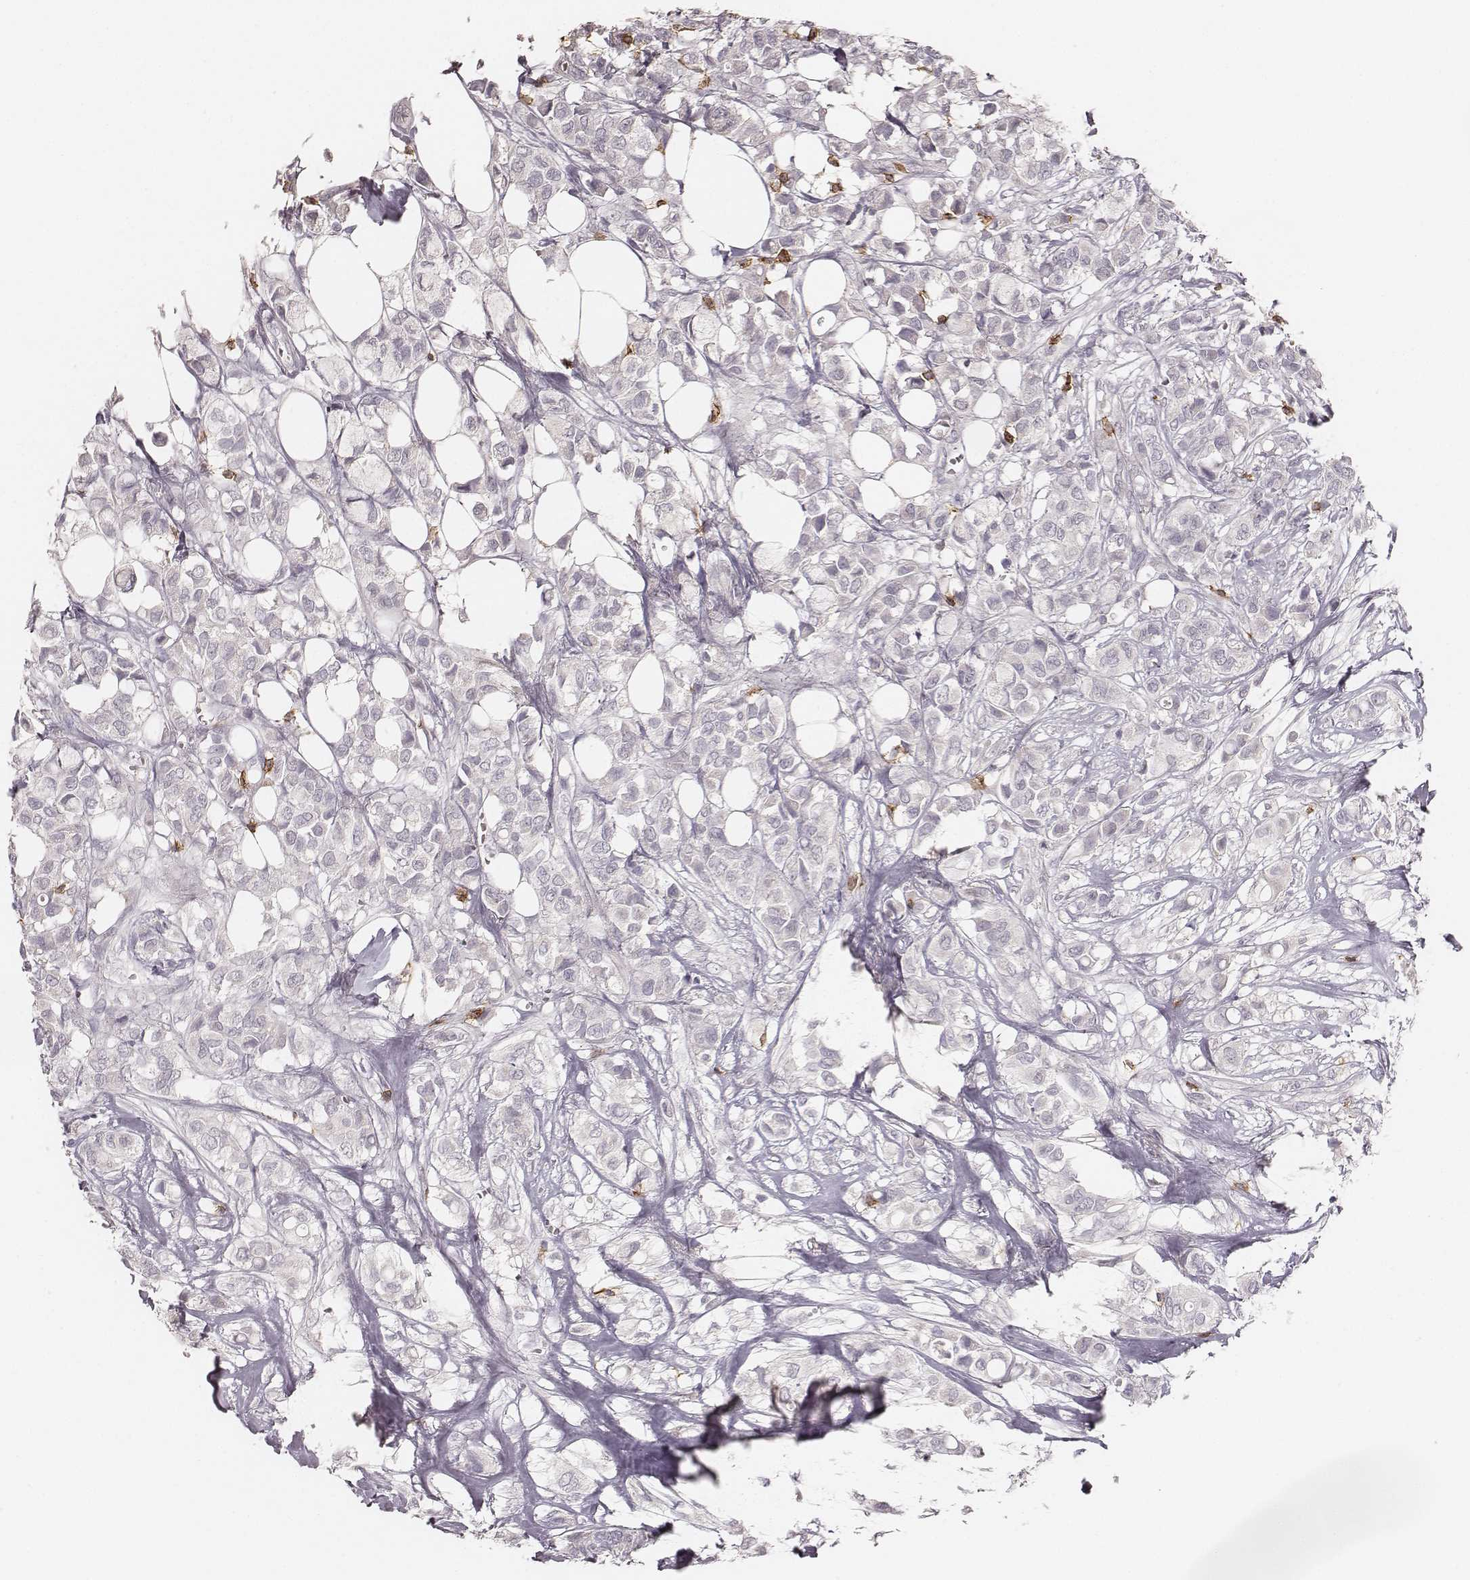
{"staining": {"intensity": "negative", "quantity": "none", "location": "none"}, "tissue": "breast cancer", "cell_type": "Tumor cells", "image_type": "cancer", "snomed": [{"axis": "morphology", "description": "Duct carcinoma"}, {"axis": "topography", "description": "Breast"}], "caption": "High magnification brightfield microscopy of breast invasive ductal carcinoma stained with DAB (3,3'-diaminobenzidine) (brown) and counterstained with hematoxylin (blue): tumor cells show no significant positivity.", "gene": "CD8A", "patient": {"sex": "female", "age": 85}}